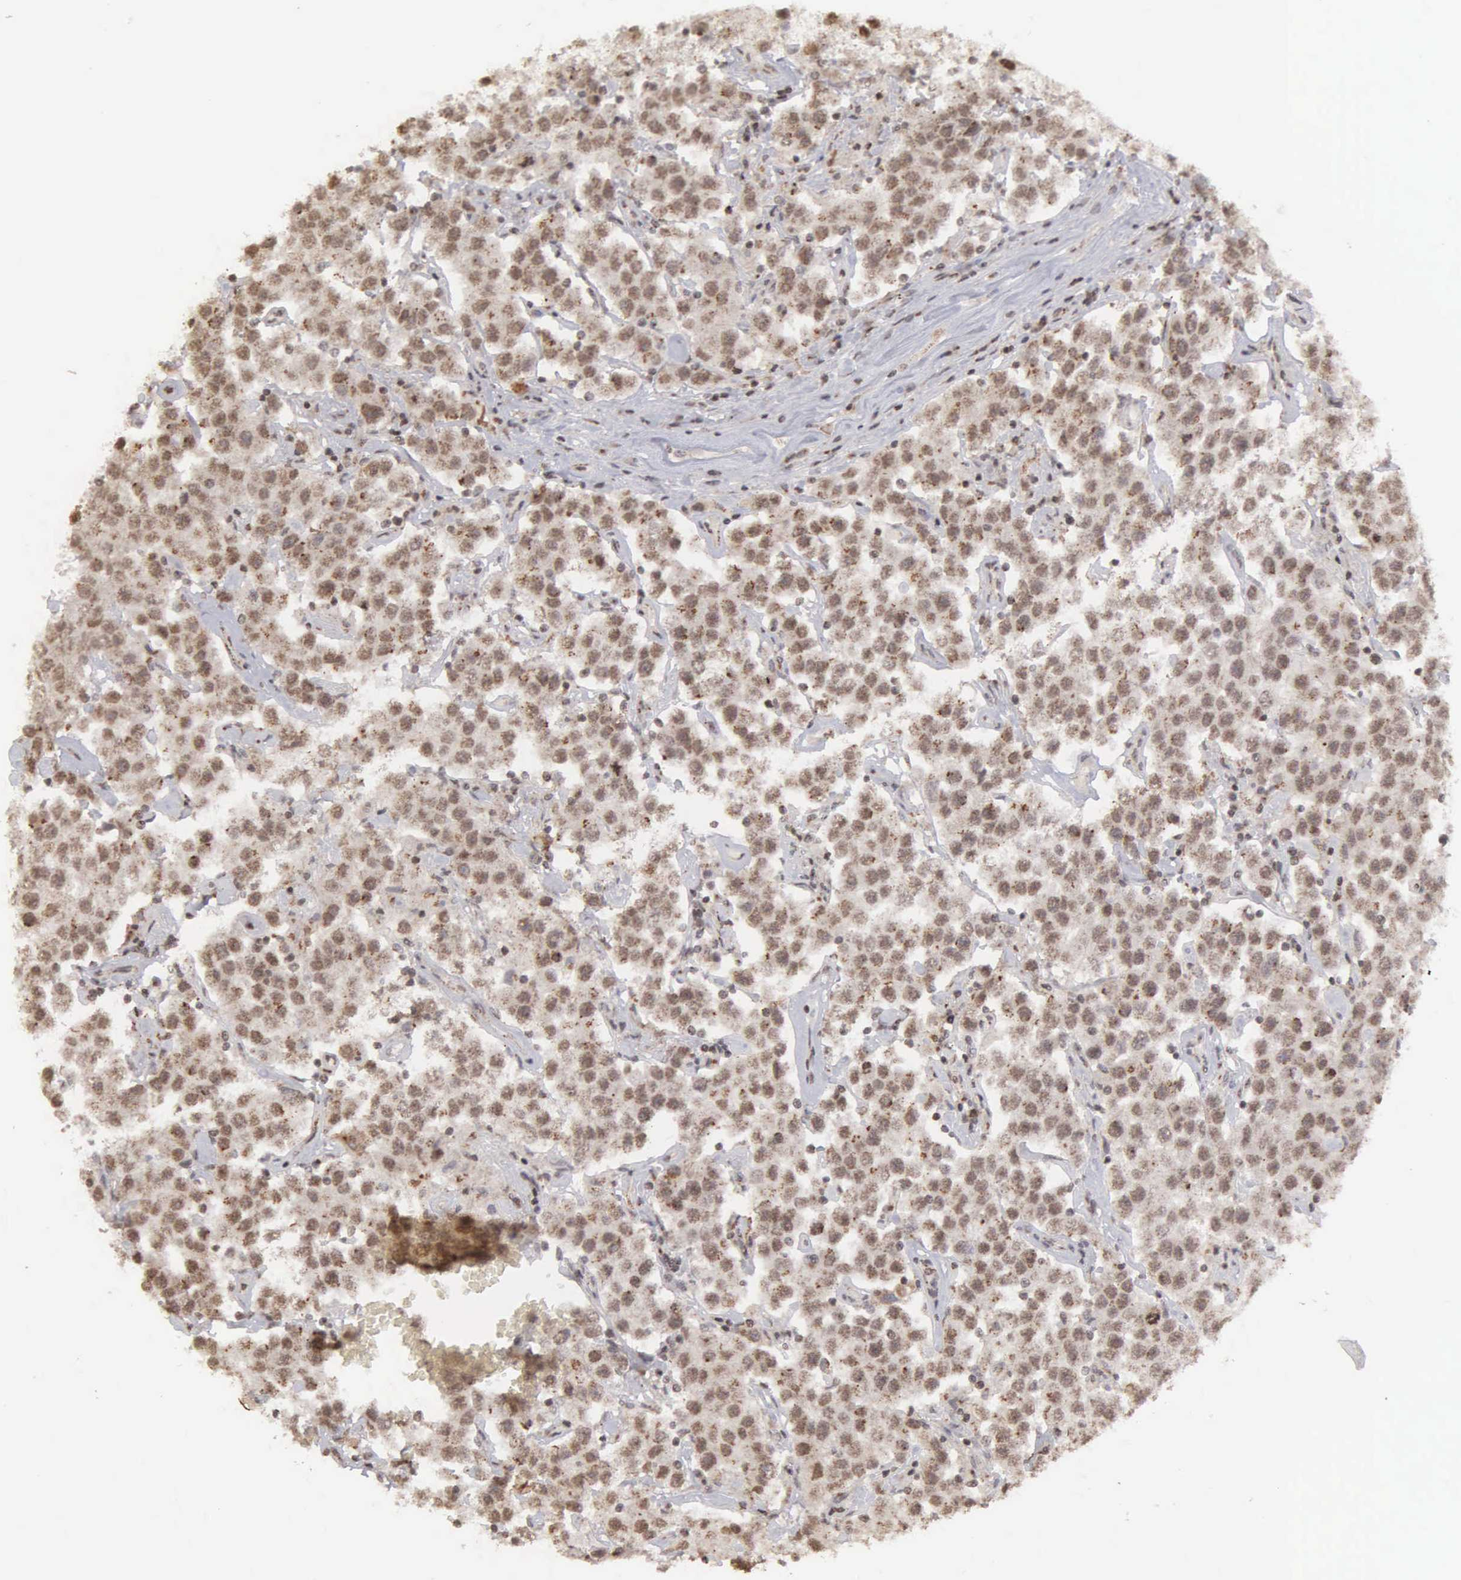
{"staining": {"intensity": "moderate", "quantity": ">75%", "location": "cytoplasmic/membranous,nuclear"}, "tissue": "testis cancer", "cell_type": "Tumor cells", "image_type": "cancer", "snomed": [{"axis": "morphology", "description": "Seminoma, NOS"}, {"axis": "topography", "description": "Testis"}], "caption": "IHC (DAB) staining of human testis seminoma demonstrates moderate cytoplasmic/membranous and nuclear protein staining in about >75% of tumor cells.", "gene": "GTF2A1", "patient": {"sex": "male", "age": 52}}